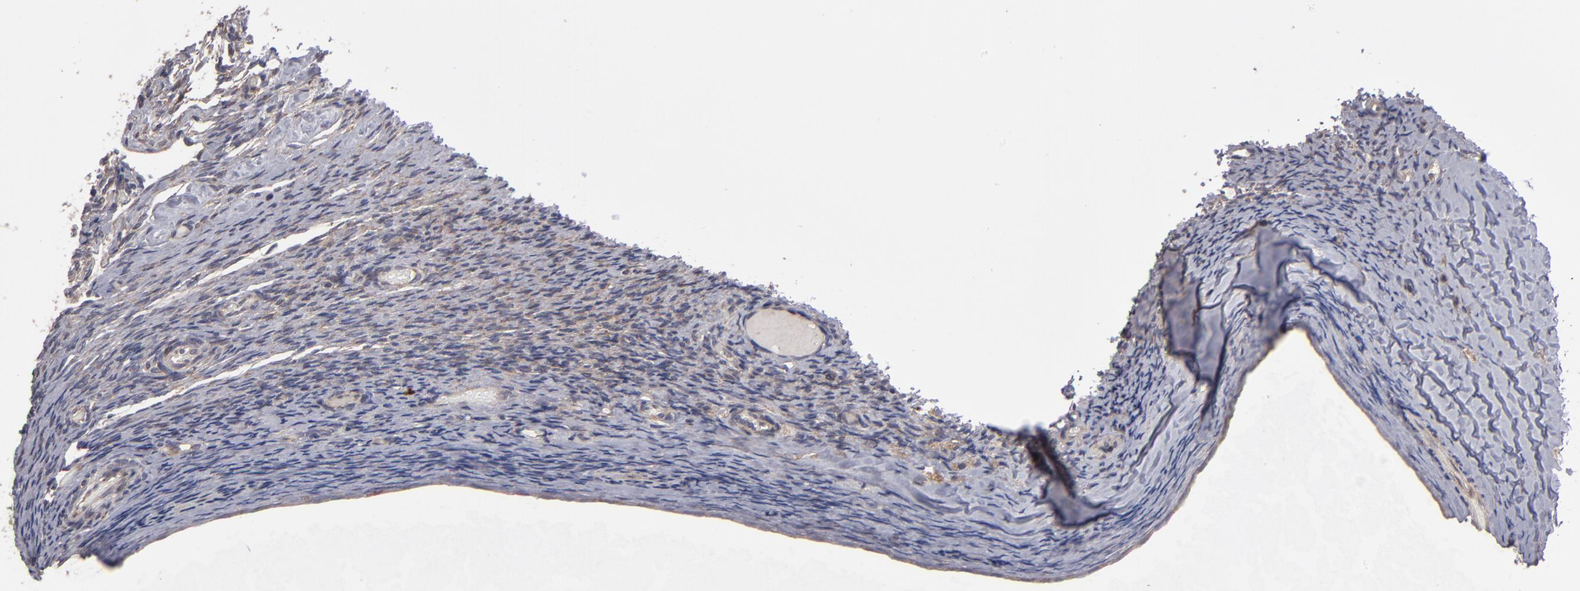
{"staining": {"intensity": "moderate", "quantity": ">75%", "location": "cytoplasmic/membranous"}, "tissue": "ovary", "cell_type": "Ovarian stroma cells", "image_type": "normal", "snomed": [{"axis": "morphology", "description": "Normal tissue, NOS"}, {"axis": "topography", "description": "Ovary"}], "caption": "Immunohistochemistry (DAB) staining of unremarkable ovary reveals moderate cytoplasmic/membranous protein staining in about >75% of ovarian stroma cells.", "gene": "SND1", "patient": {"sex": "female", "age": 60}}